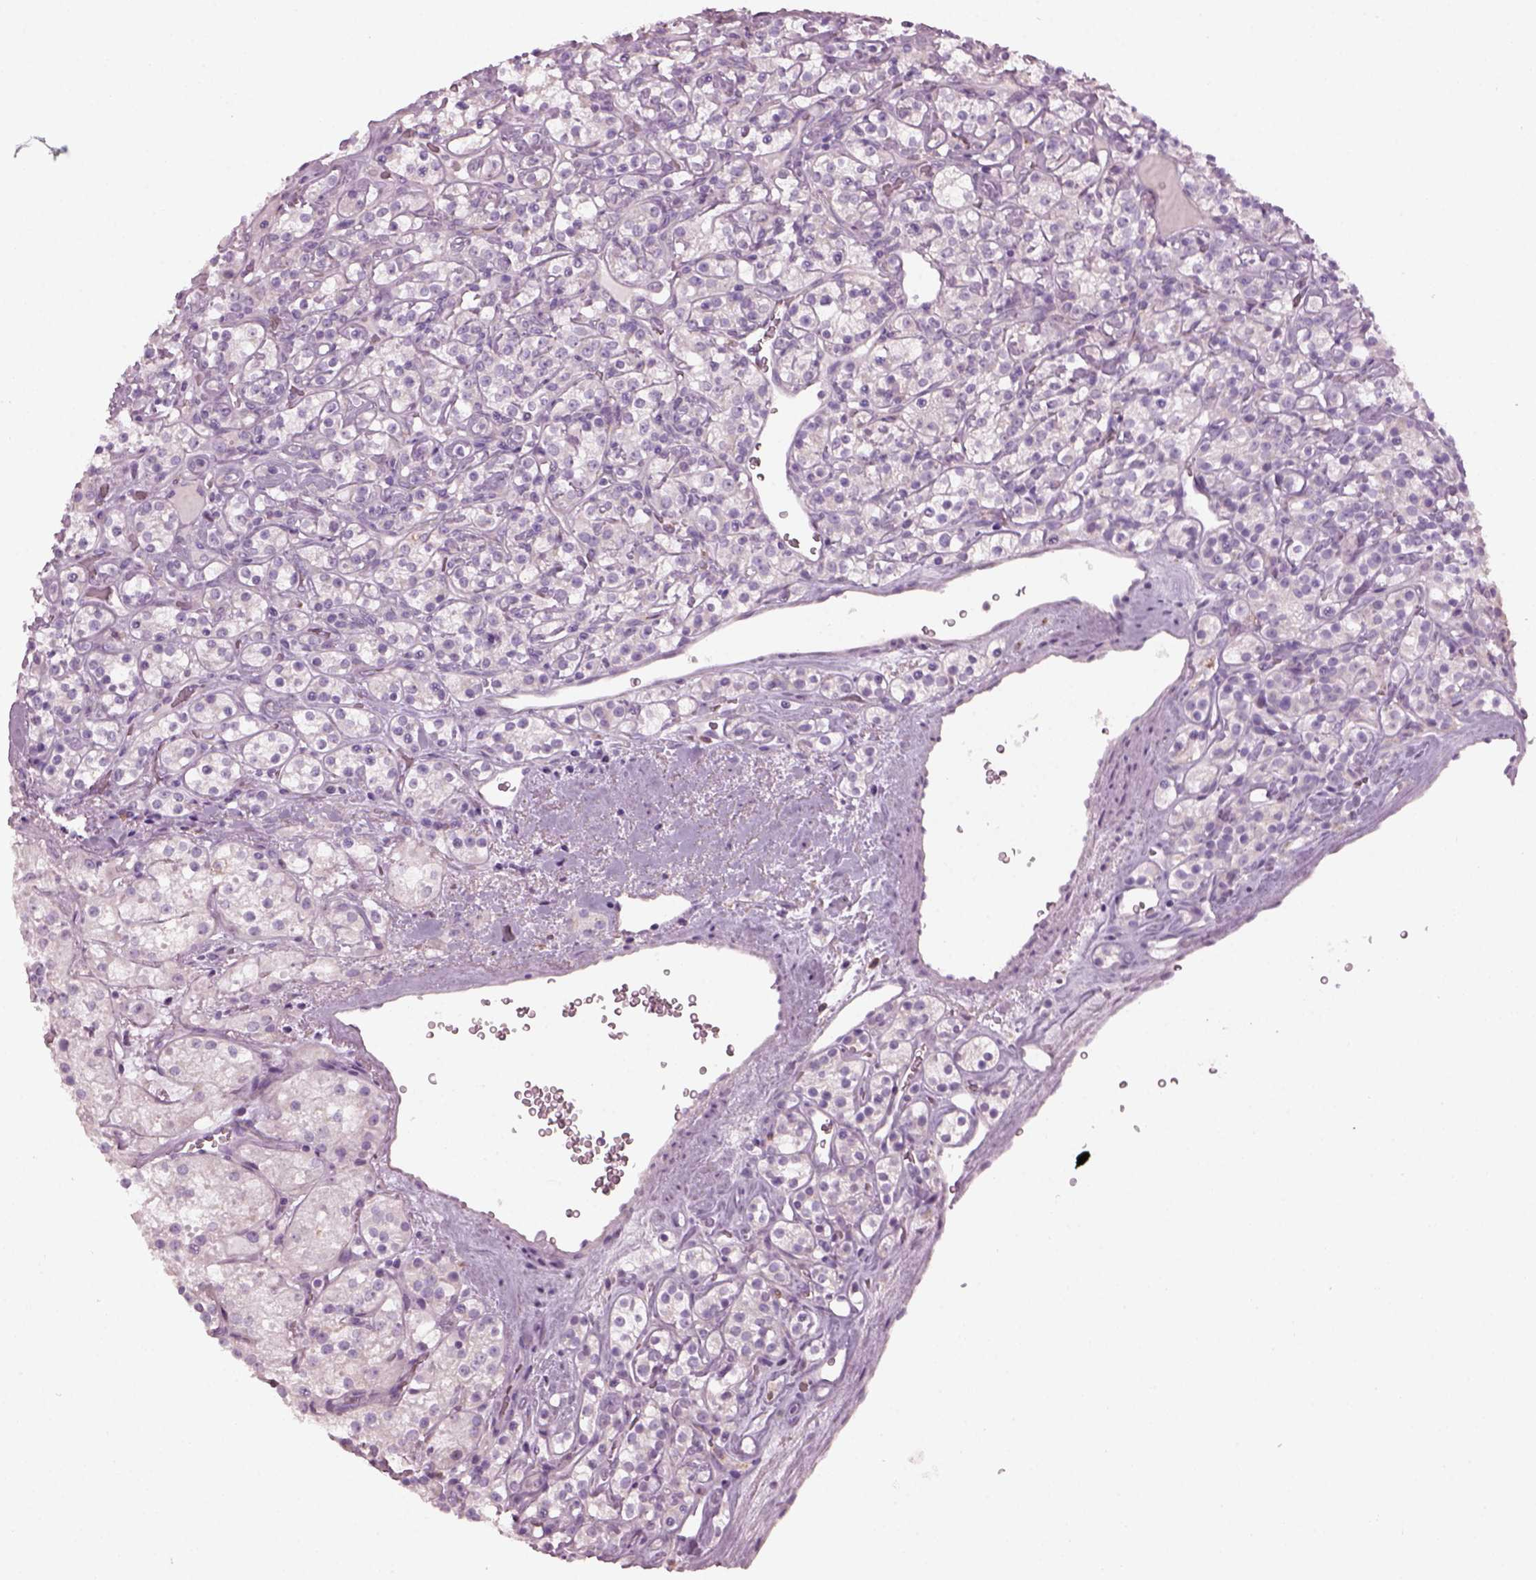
{"staining": {"intensity": "negative", "quantity": "none", "location": "none"}, "tissue": "renal cancer", "cell_type": "Tumor cells", "image_type": "cancer", "snomed": [{"axis": "morphology", "description": "Adenocarcinoma, NOS"}, {"axis": "topography", "description": "Kidney"}], "caption": "Immunohistochemistry (IHC) histopathology image of adenocarcinoma (renal) stained for a protein (brown), which exhibits no positivity in tumor cells. (DAB (3,3'-diaminobenzidine) immunohistochemistry (IHC), high magnification).", "gene": "TMEM231", "patient": {"sex": "male", "age": 77}}